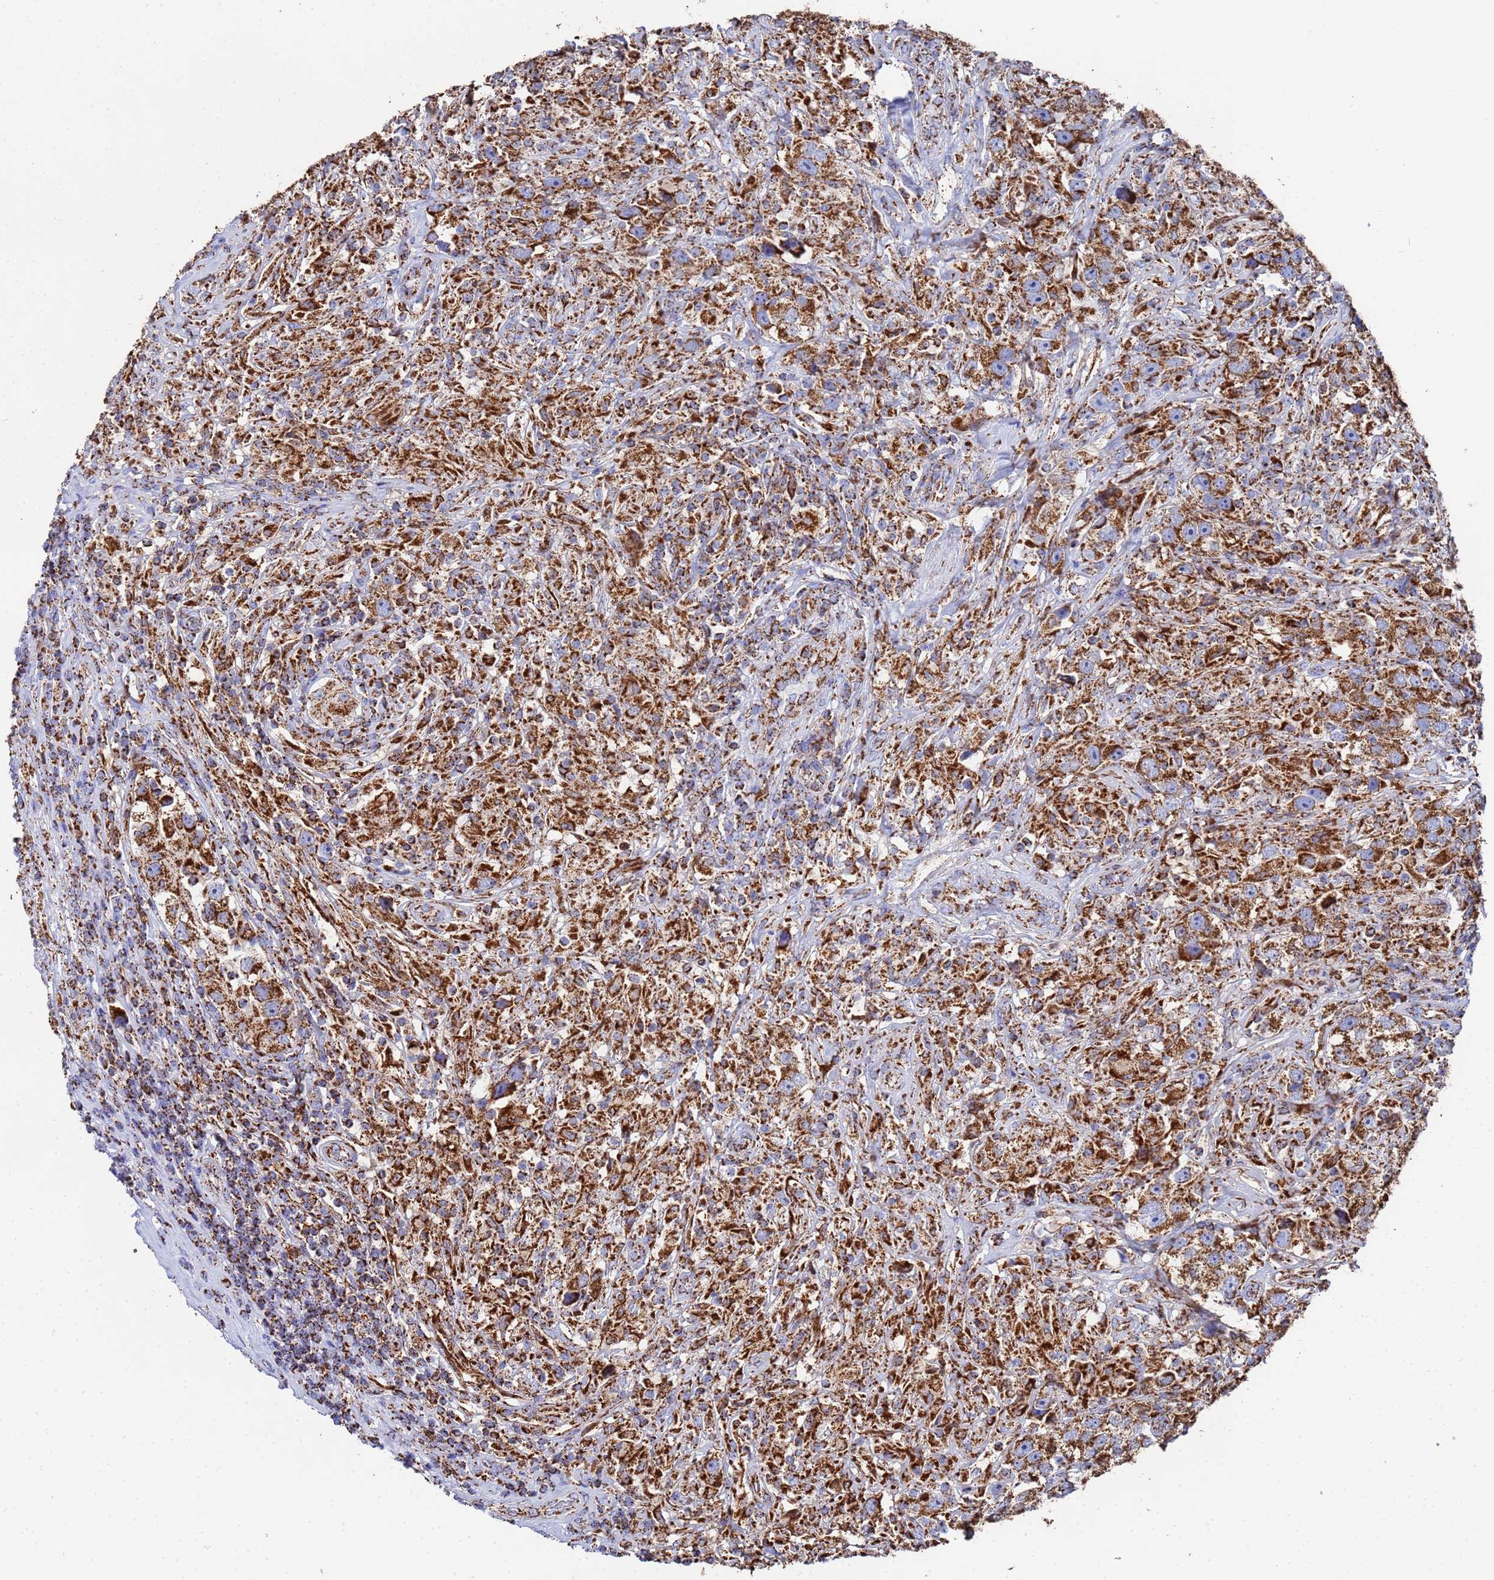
{"staining": {"intensity": "strong", "quantity": ">75%", "location": "cytoplasmic/membranous"}, "tissue": "testis cancer", "cell_type": "Tumor cells", "image_type": "cancer", "snomed": [{"axis": "morphology", "description": "Seminoma, NOS"}, {"axis": "topography", "description": "Testis"}], "caption": "A brown stain shows strong cytoplasmic/membranous staining of a protein in testis cancer tumor cells. (brown staining indicates protein expression, while blue staining denotes nuclei).", "gene": "GLUD1", "patient": {"sex": "male", "age": 49}}